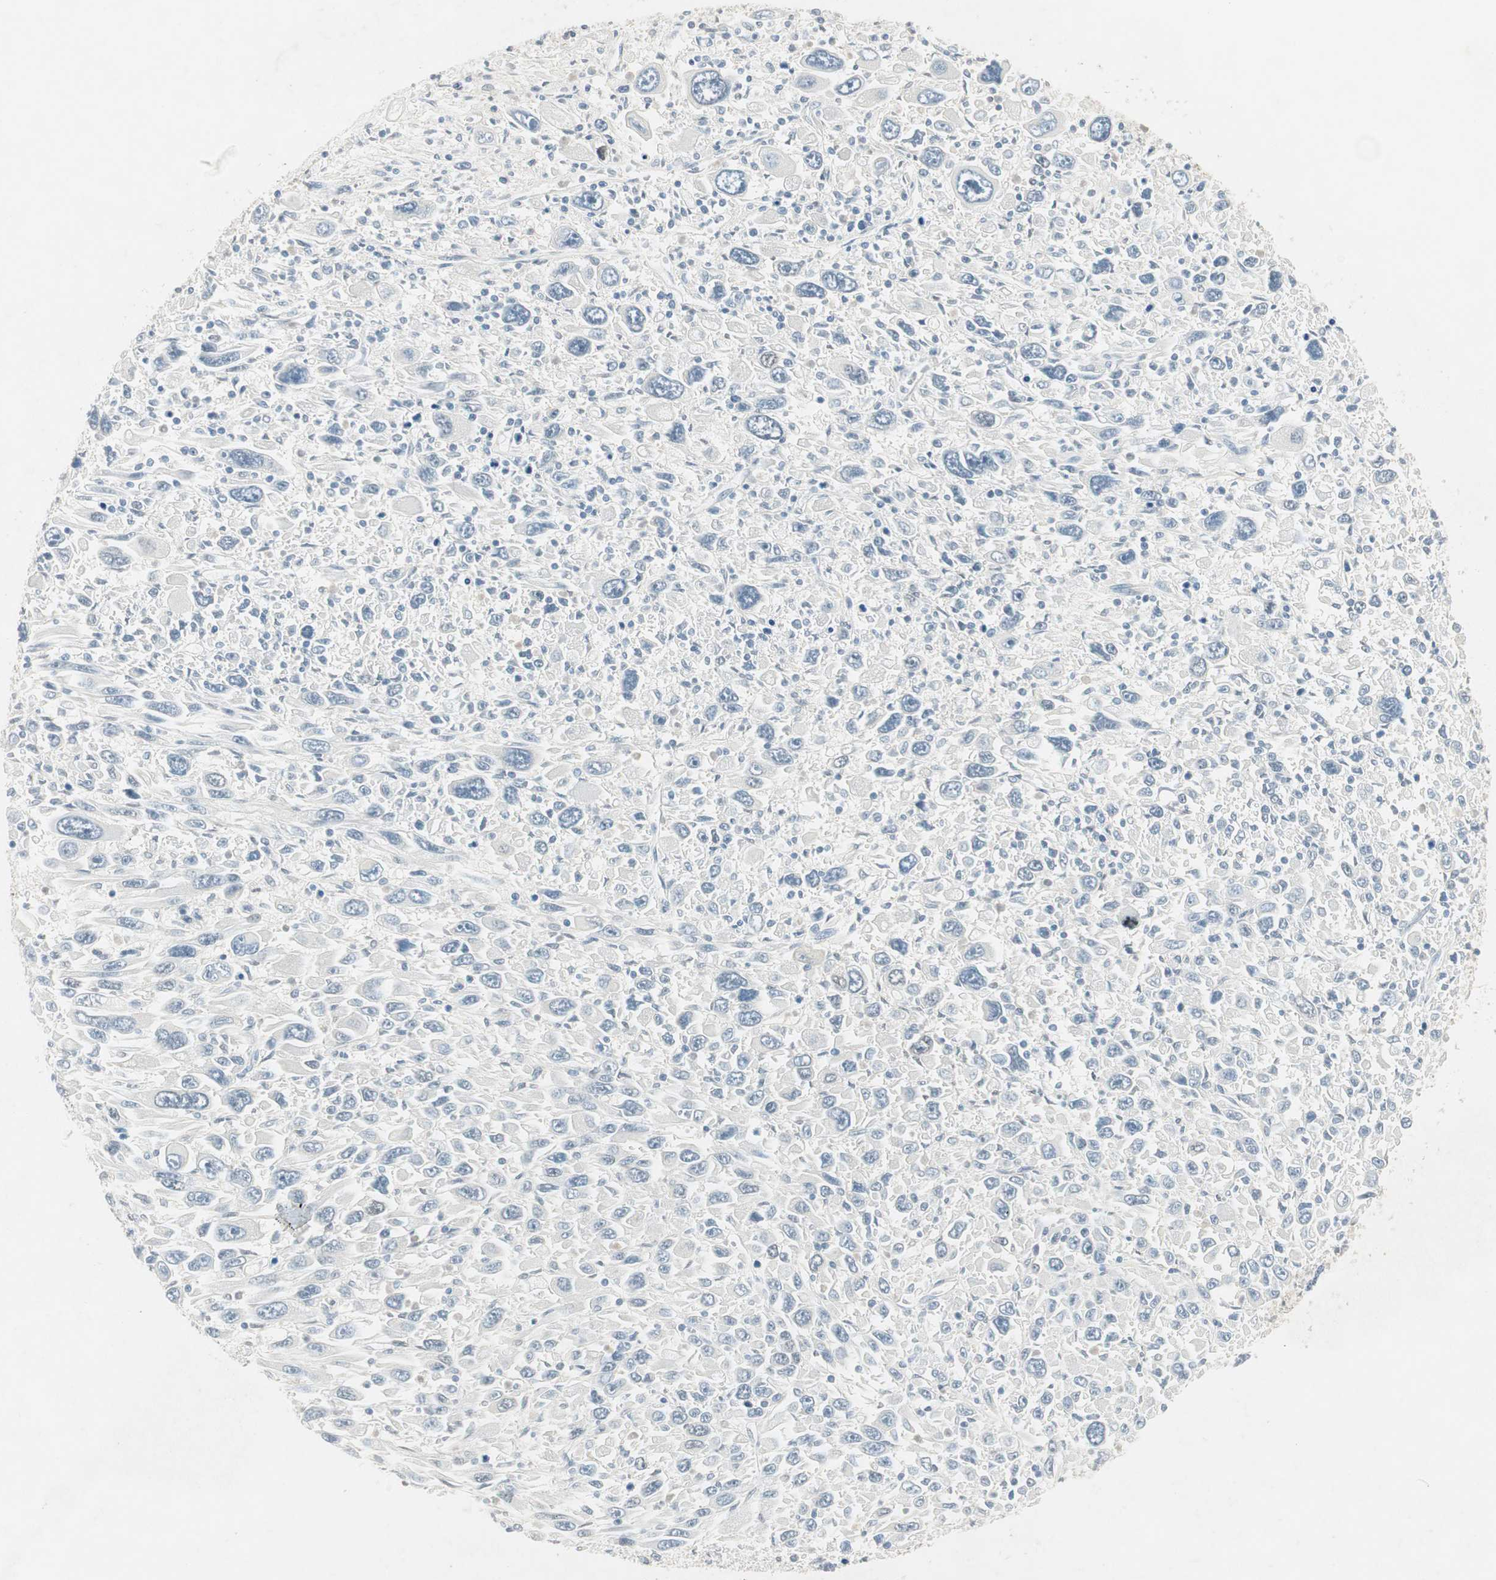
{"staining": {"intensity": "negative", "quantity": "none", "location": "none"}, "tissue": "melanoma", "cell_type": "Tumor cells", "image_type": "cancer", "snomed": [{"axis": "morphology", "description": "Malignant melanoma, Metastatic site"}, {"axis": "topography", "description": "Skin"}], "caption": "IHC histopathology image of neoplastic tissue: melanoma stained with DAB demonstrates no significant protein staining in tumor cells. (Stains: DAB immunohistochemistry (IHC) with hematoxylin counter stain, Microscopy: brightfield microscopy at high magnification).", "gene": "STON1-GTF2A1L", "patient": {"sex": "female", "age": 56}}